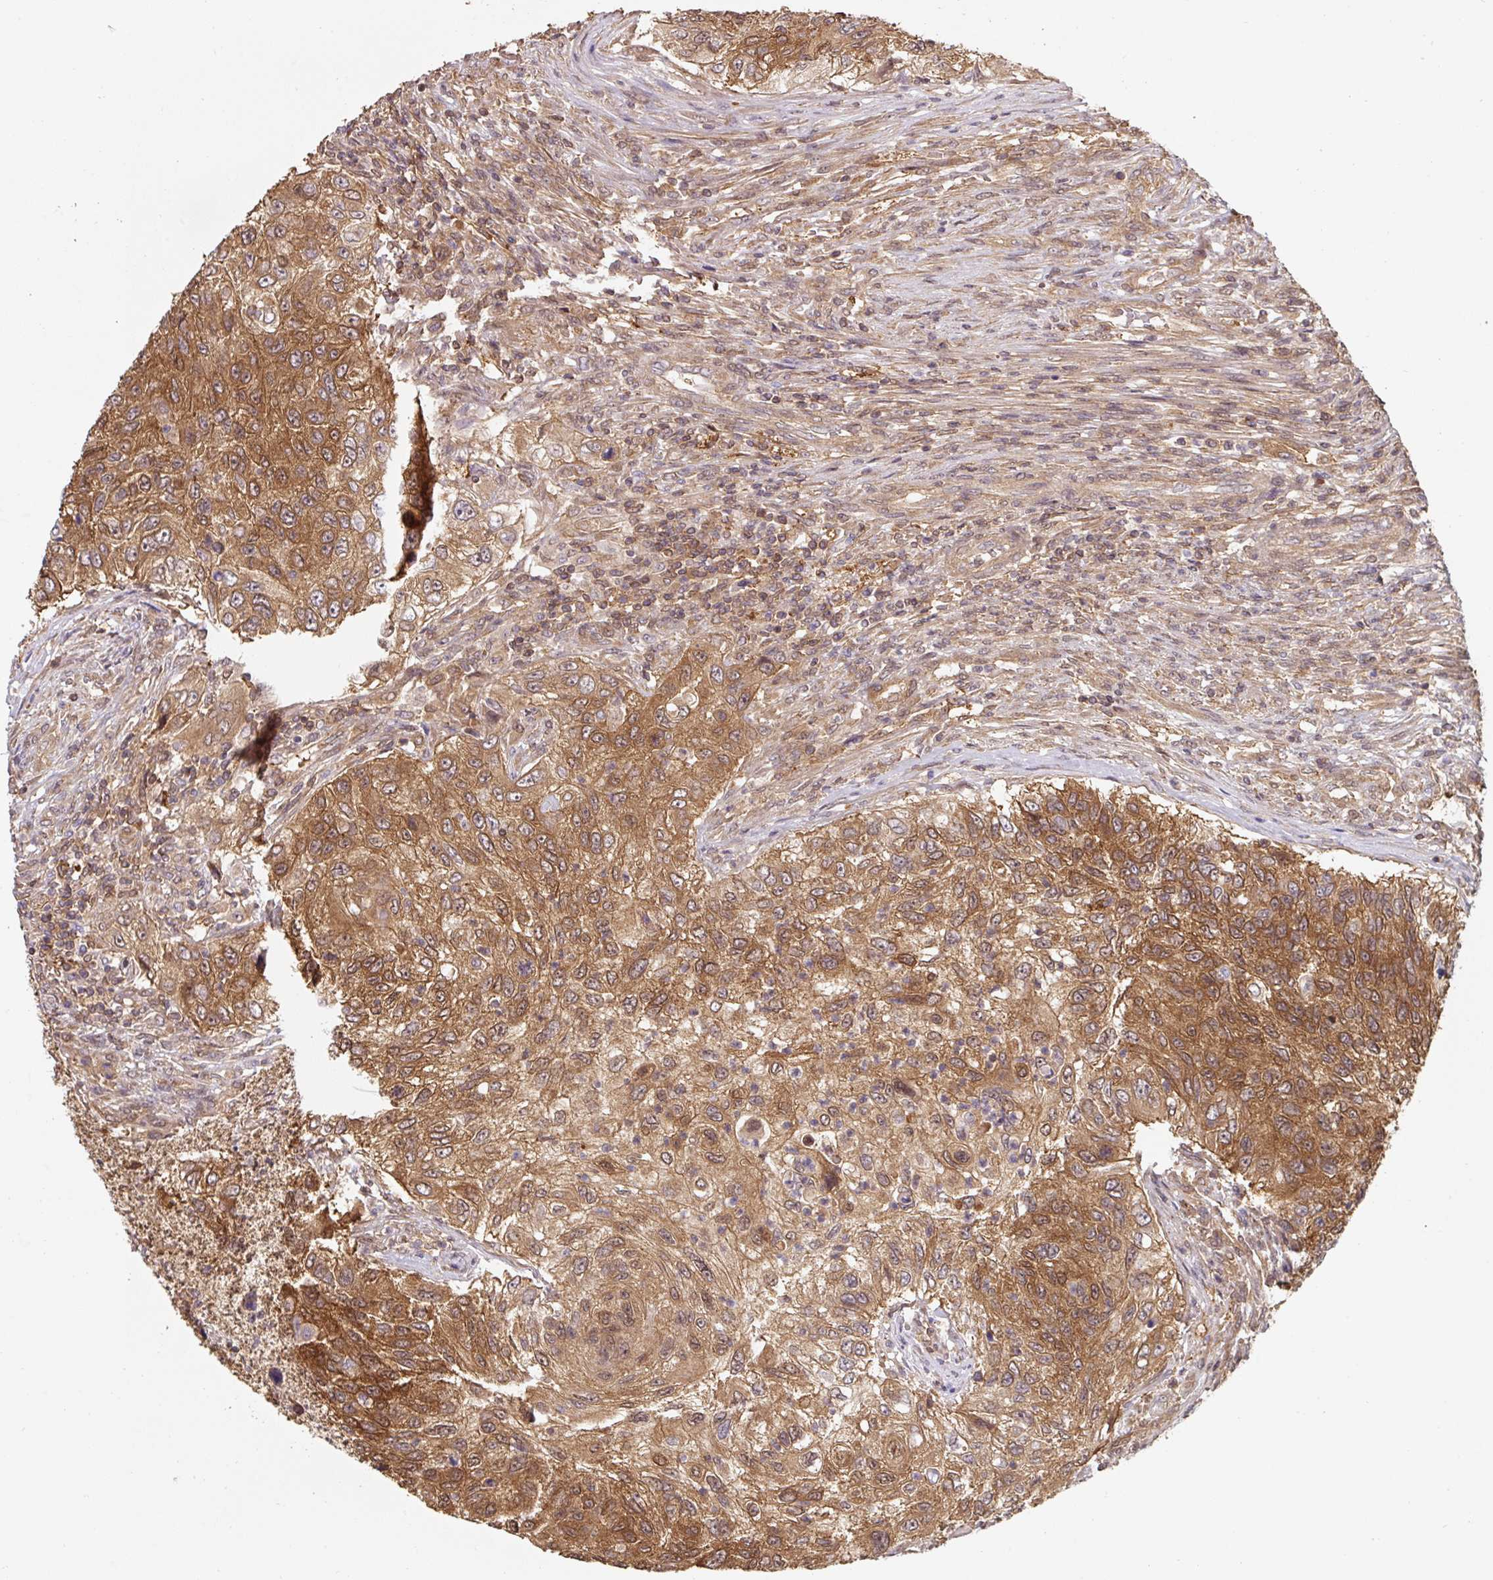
{"staining": {"intensity": "moderate", "quantity": ">75%", "location": "cytoplasmic/membranous,nuclear"}, "tissue": "urothelial cancer", "cell_type": "Tumor cells", "image_type": "cancer", "snomed": [{"axis": "morphology", "description": "Urothelial carcinoma, High grade"}, {"axis": "topography", "description": "Urinary bladder"}], "caption": "Protein analysis of urothelial carcinoma (high-grade) tissue shows moderate cytoplasmic/membranous and nuclear positivity in about >75% of tumor cells.", "gene": "ST13", "patient": {"sex": "female", "age": 60}}